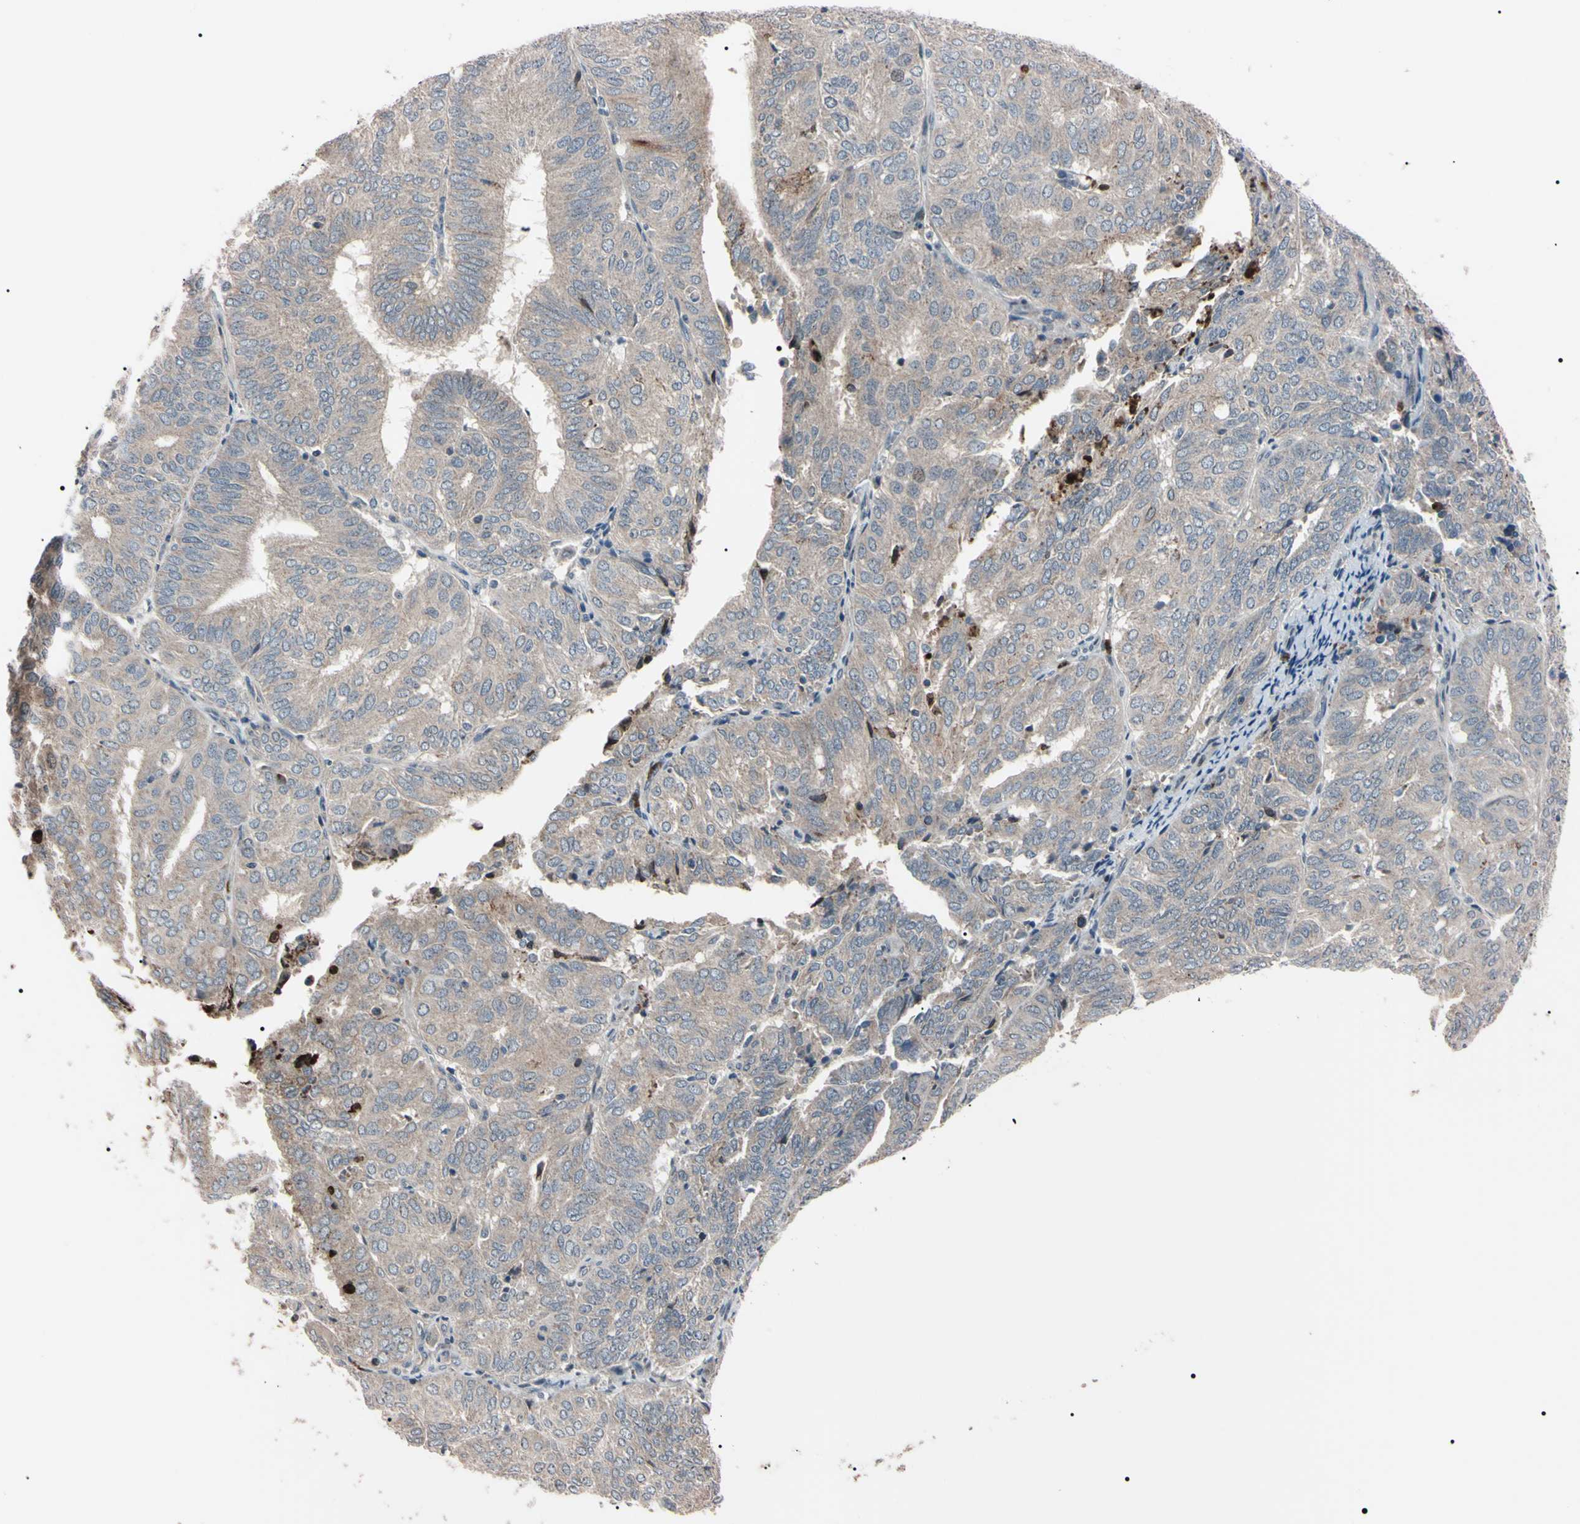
{"staining": {"intensity": "strong", "quantity": "<25%", "location": "cytoplasmic/membranous,nuclear"}, "tissue": "endometrial cancer", "cell_type": "Tumor cells", "image_type": "cancer", "snomed": [{"axis": "morphology", "description": "Adenocarcinoma, NOS"}, {"axis": "topography", "description": "Uterus"}], "caption": "Tumor cells exhibit medium levels of strong cytoplasmic/membranous and nuclear staining in approximately <25% of cells in endometrial adenocarcinoma.", "gene": "TRAF5", "patient": {"sex": "female", "age": 60}}